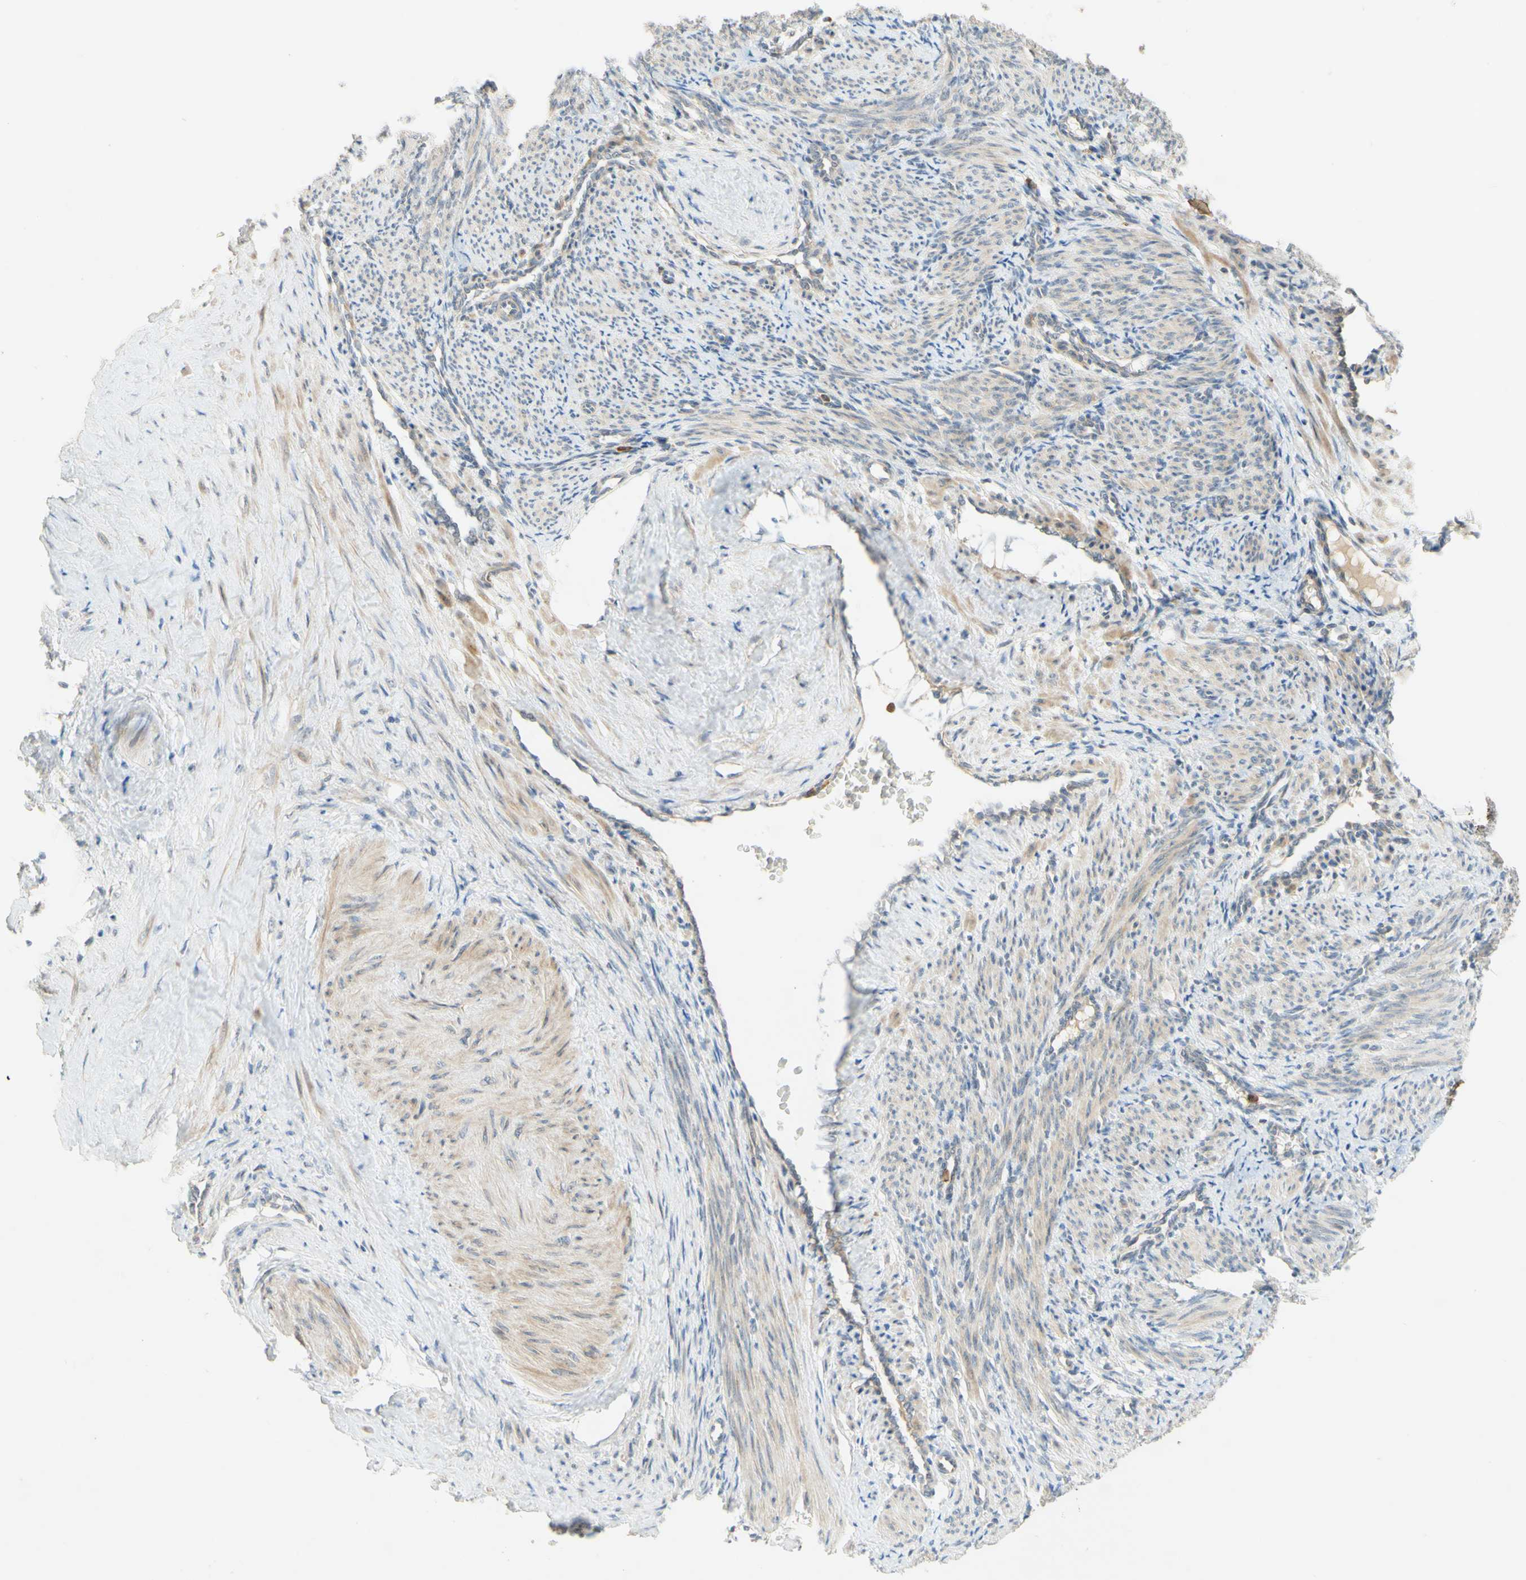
{"staining": {"intensity": "moderate", "quantity": "25%-75%", "location": "cytoplasmic/membranous"}, "tissue": "smooth muscle", "cell_type": "Smooth muscle cells", "image_type": "normal", "snomed": [{"axis": "morphology", "description": "Normal tissue, NOS"}, {"axis": "topography", "description": "Endometrium"}], "caption": "Moderate cytoplasmic/membranous positivity for a protein is seen in about 25%-75% of smooth muscle cells of benign smooth muscle using IHC.", "gene": "GATA1", "patient": {"sex": "female", "age": 33}}